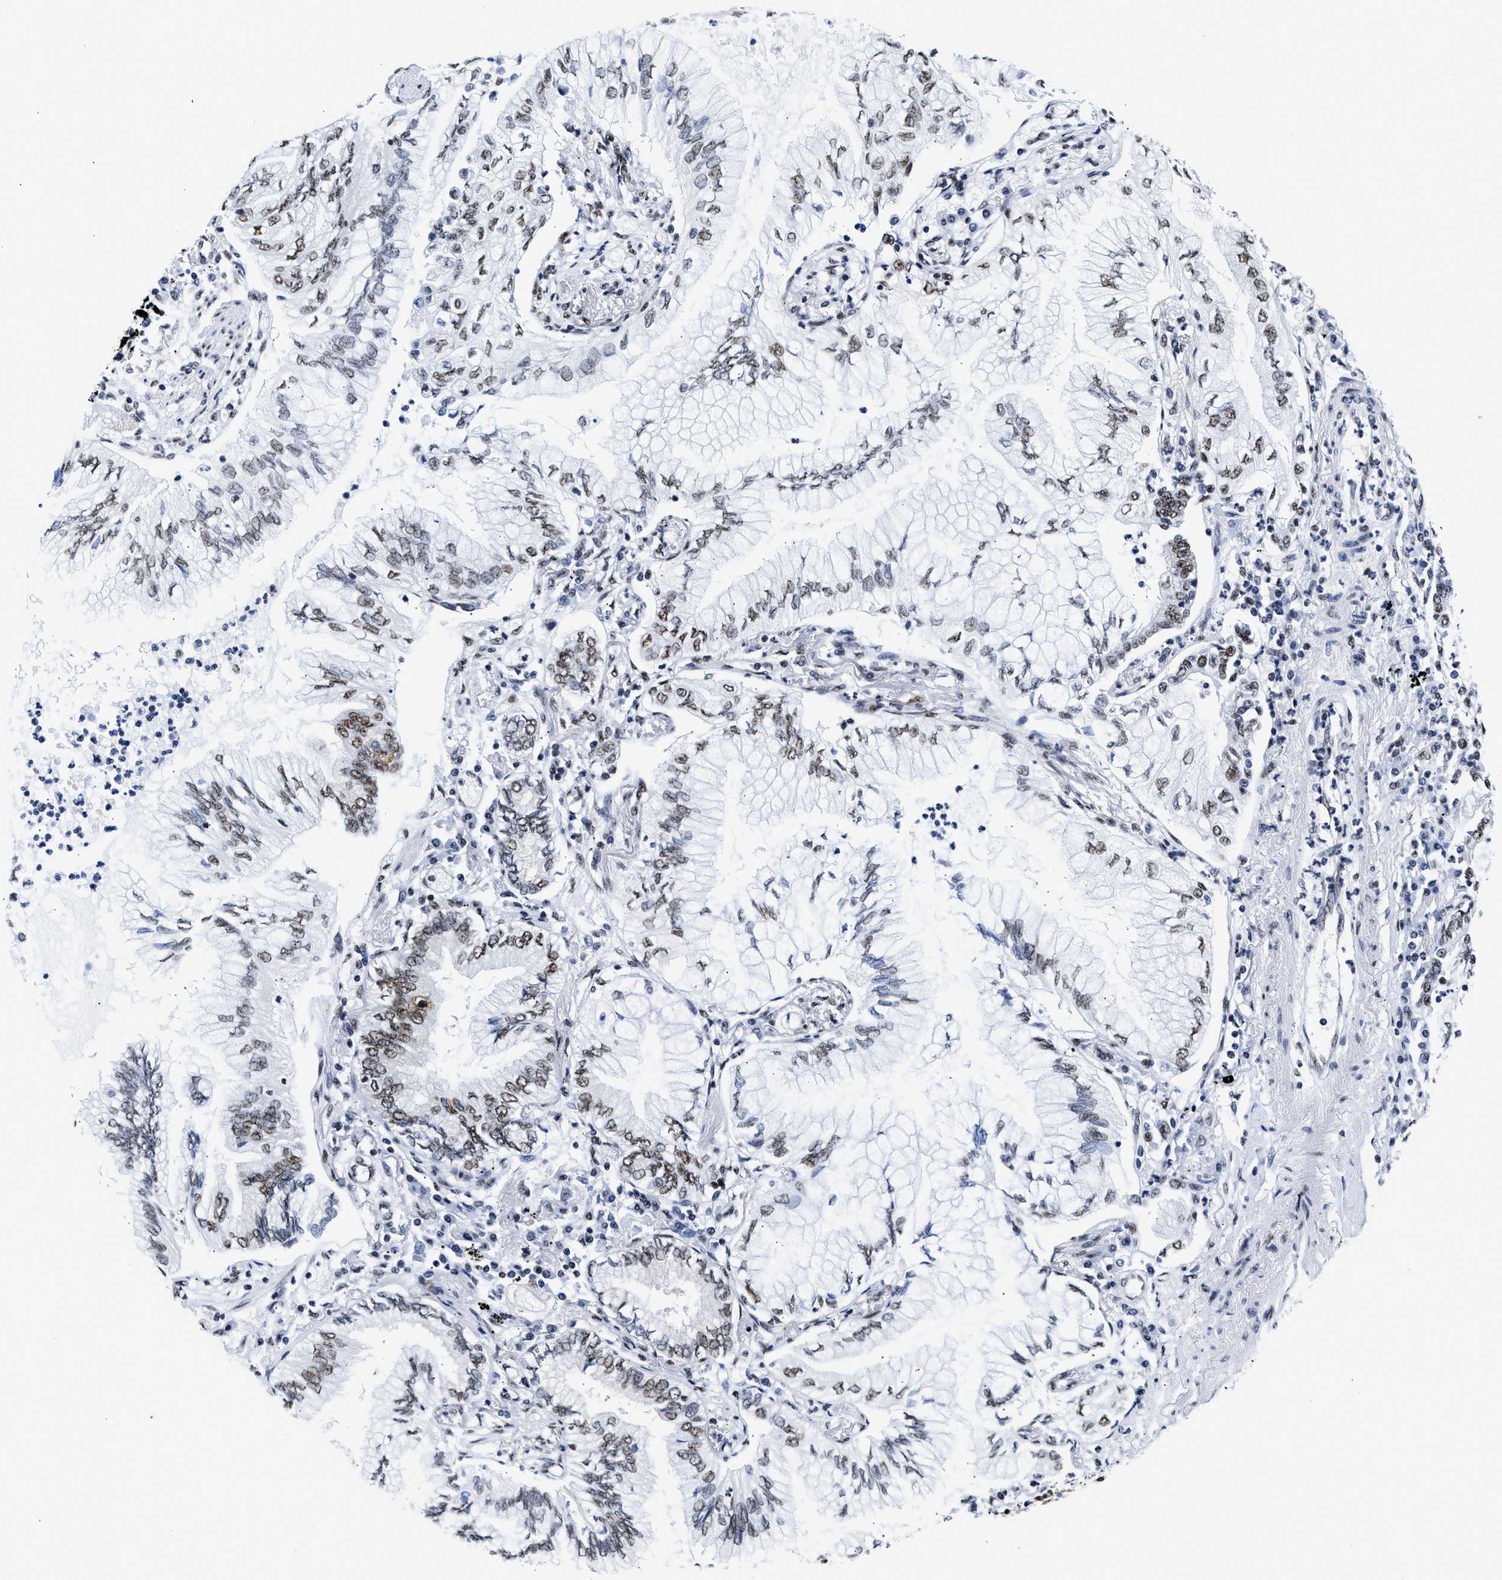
{"staining": {"intensity": "moderate", "quantity": "25%-75%", "location": "nuclear"}, "tissue": "lung cancer", "cell_type": "Tumor cells", "image_type": "cancer", "snomed": [{"axis": "morphology", "description": "Normal tissue, NOS"}, {"axis": "morphology", "description": "Adenocarcinoma, NOS"}, {"axis": "topography", "description": "Bronchus"}, {"axis": "topography", "description": "Lung"}], "caption": "Tumor cells show moderate nuclear positivity in about 25%-75% of cells in lung cancer.", "gene": "RBM8A", "patient": {"sex": "female", "age": 70}}